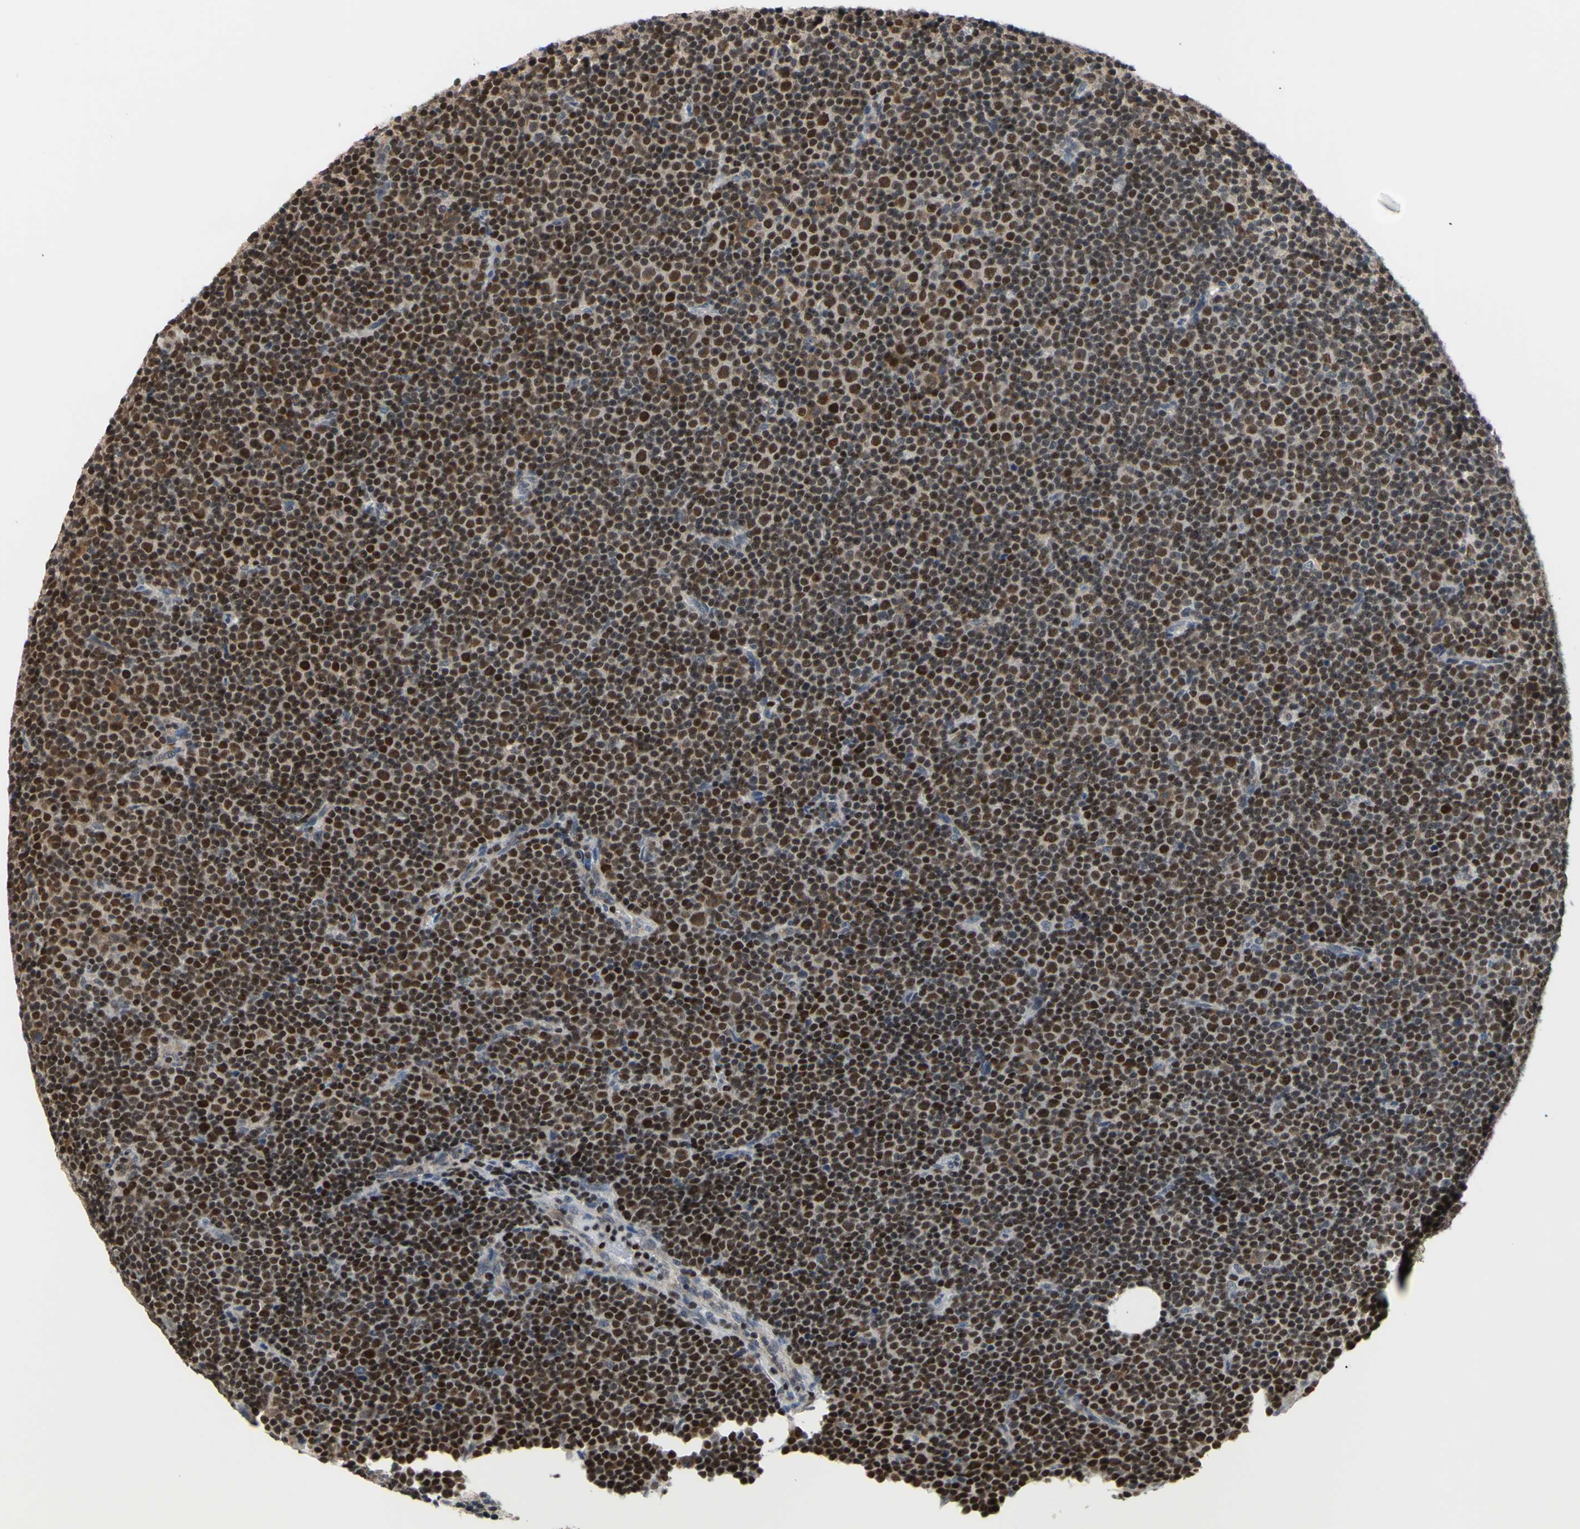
{"staining": {"intensity": "moderate", "quantity": ">75%", "location": "cytoplasmic/membranous,nuclear"}, "tissue": "lymphoma", "cell_type": "Tumor cells", "image_type": "cancer", "snomed": [{"axis": "morphology", "description": "Malignant lymphoma, non-Hodgkin's type, Low grade"}, {"axis": "topography", "description": "Lymph node"}], "caption": "A brown stain highlights moderate cytoplasmic/membranous and nuclear staining of a protein in human low-grade malignant lymphoma, non-Hodgkin's type tumor cells. The staining was performed using DAB (3,3'-diaminobenzidine), with brown indicating positive protein expression. Nuclei are stained blue with hematoxylin.", "gene": "SP4", "patient": {"sex": "female", "age": 67}}